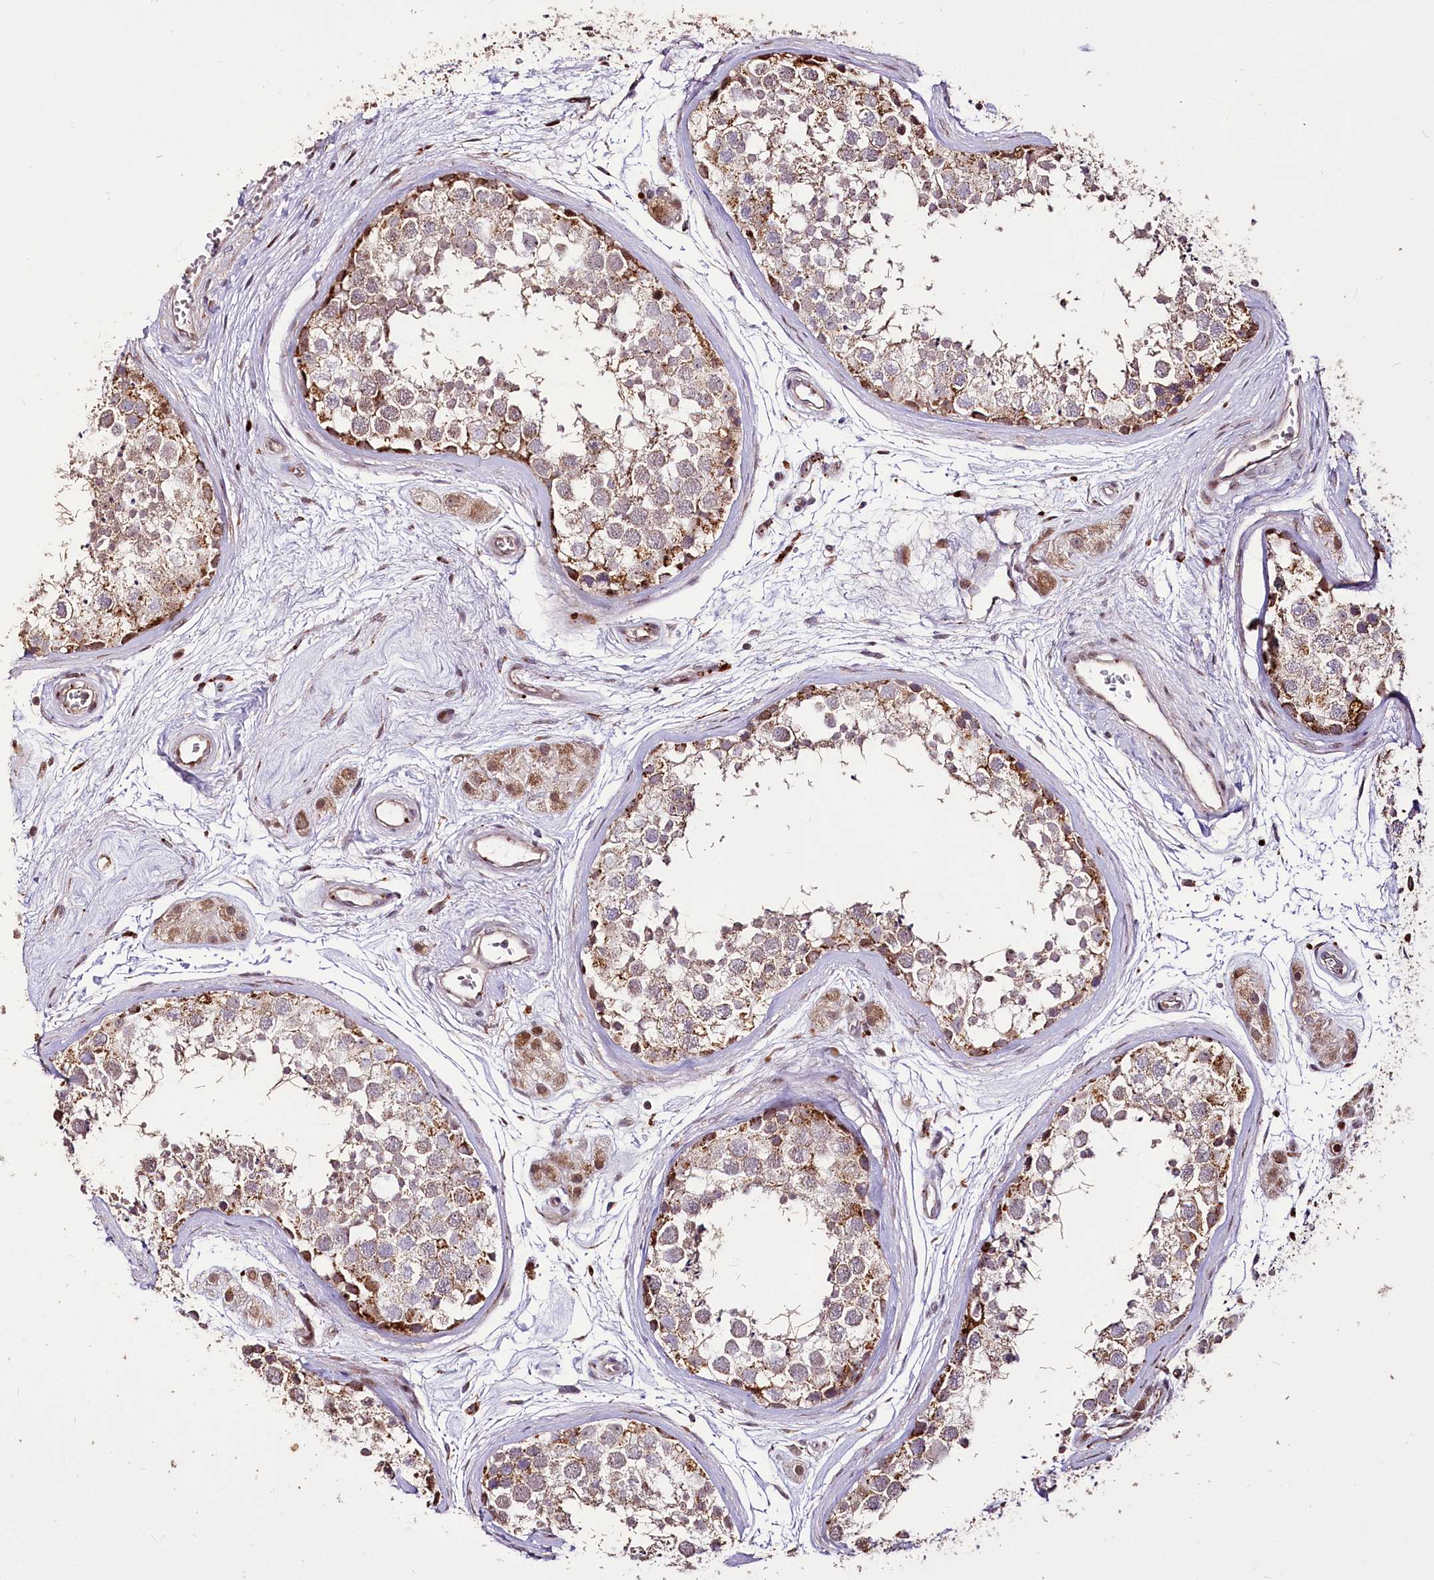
{"staining": {"intensity": "moderate", "quantity": "25%-75%", "location": "cytoplasmic/membranous"}, "tissue": "testis", "cell_type": "Cells in seminiferous ducts", "image_type": "normal", "snomed": [{"axis": "morphology", "description": "Normal tissue, NOS"}, {"axis": "topography", "description": "Testis"}], "caption": "A medium amount of moderate cytoplasmic/membranous positivity is appreciated in about 25%-75% of cells in seminiferous ducts in unremarkable testis.", "gene": "CARD19", "patient": {"sex": "male", "age": 56}}